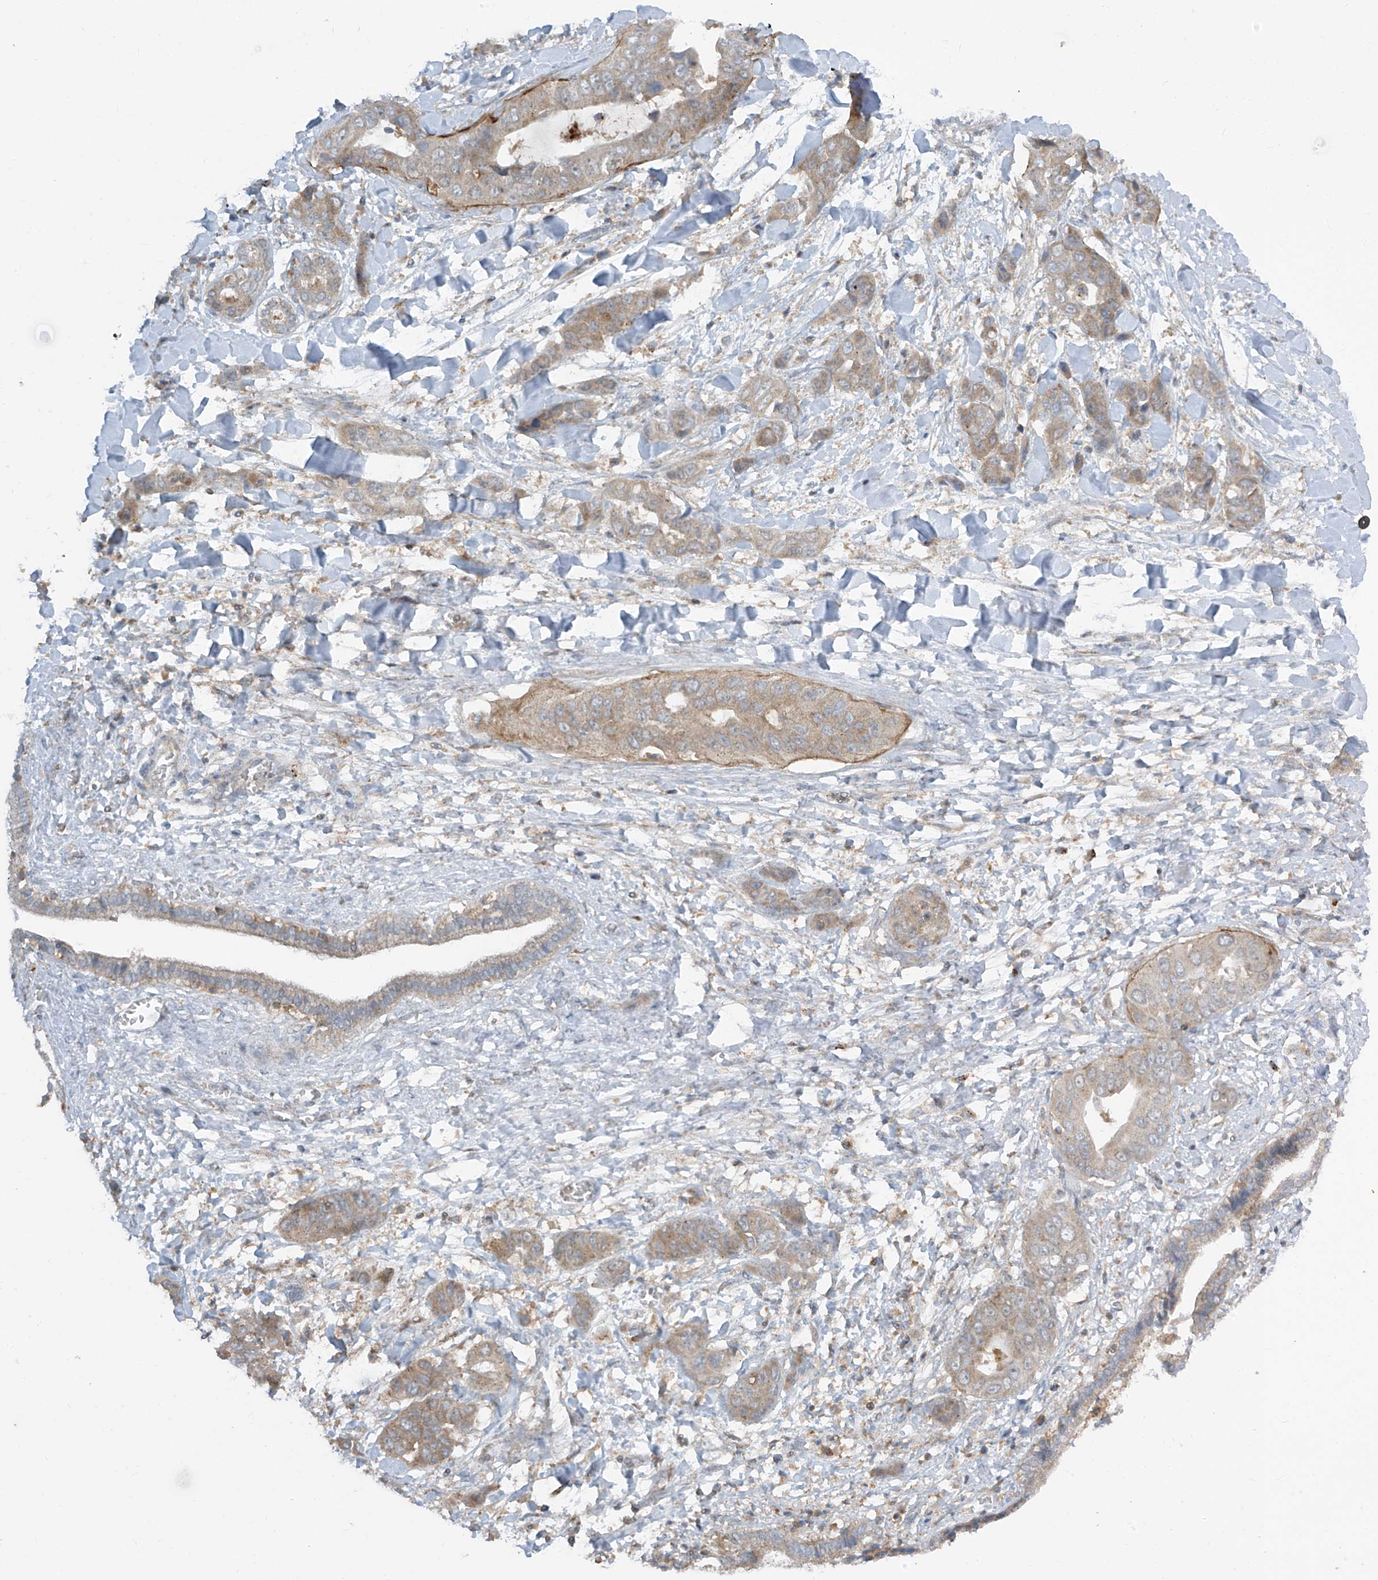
{"staining": {"intensity": "weak", "quantity": "25%-75%", "location": "cytoplasmic/membranous"}, "tissue": "liver cancer", "cell_type": "Tumor cells", "image_type": "cancer", "snomed": [{"axis": "morphology", "description": "Cholangiocarcinoma"}, {"axis": "topography", "description": "Liver"}], "caption": "The micrograph exhibits a brown stain indicating the presence of a protein in the cytoplasmic/membranous of tumor cells in liver cholangiocarcinoma.", "gene": "PARVG", "patient": {"sex": "female", "age": 52}}